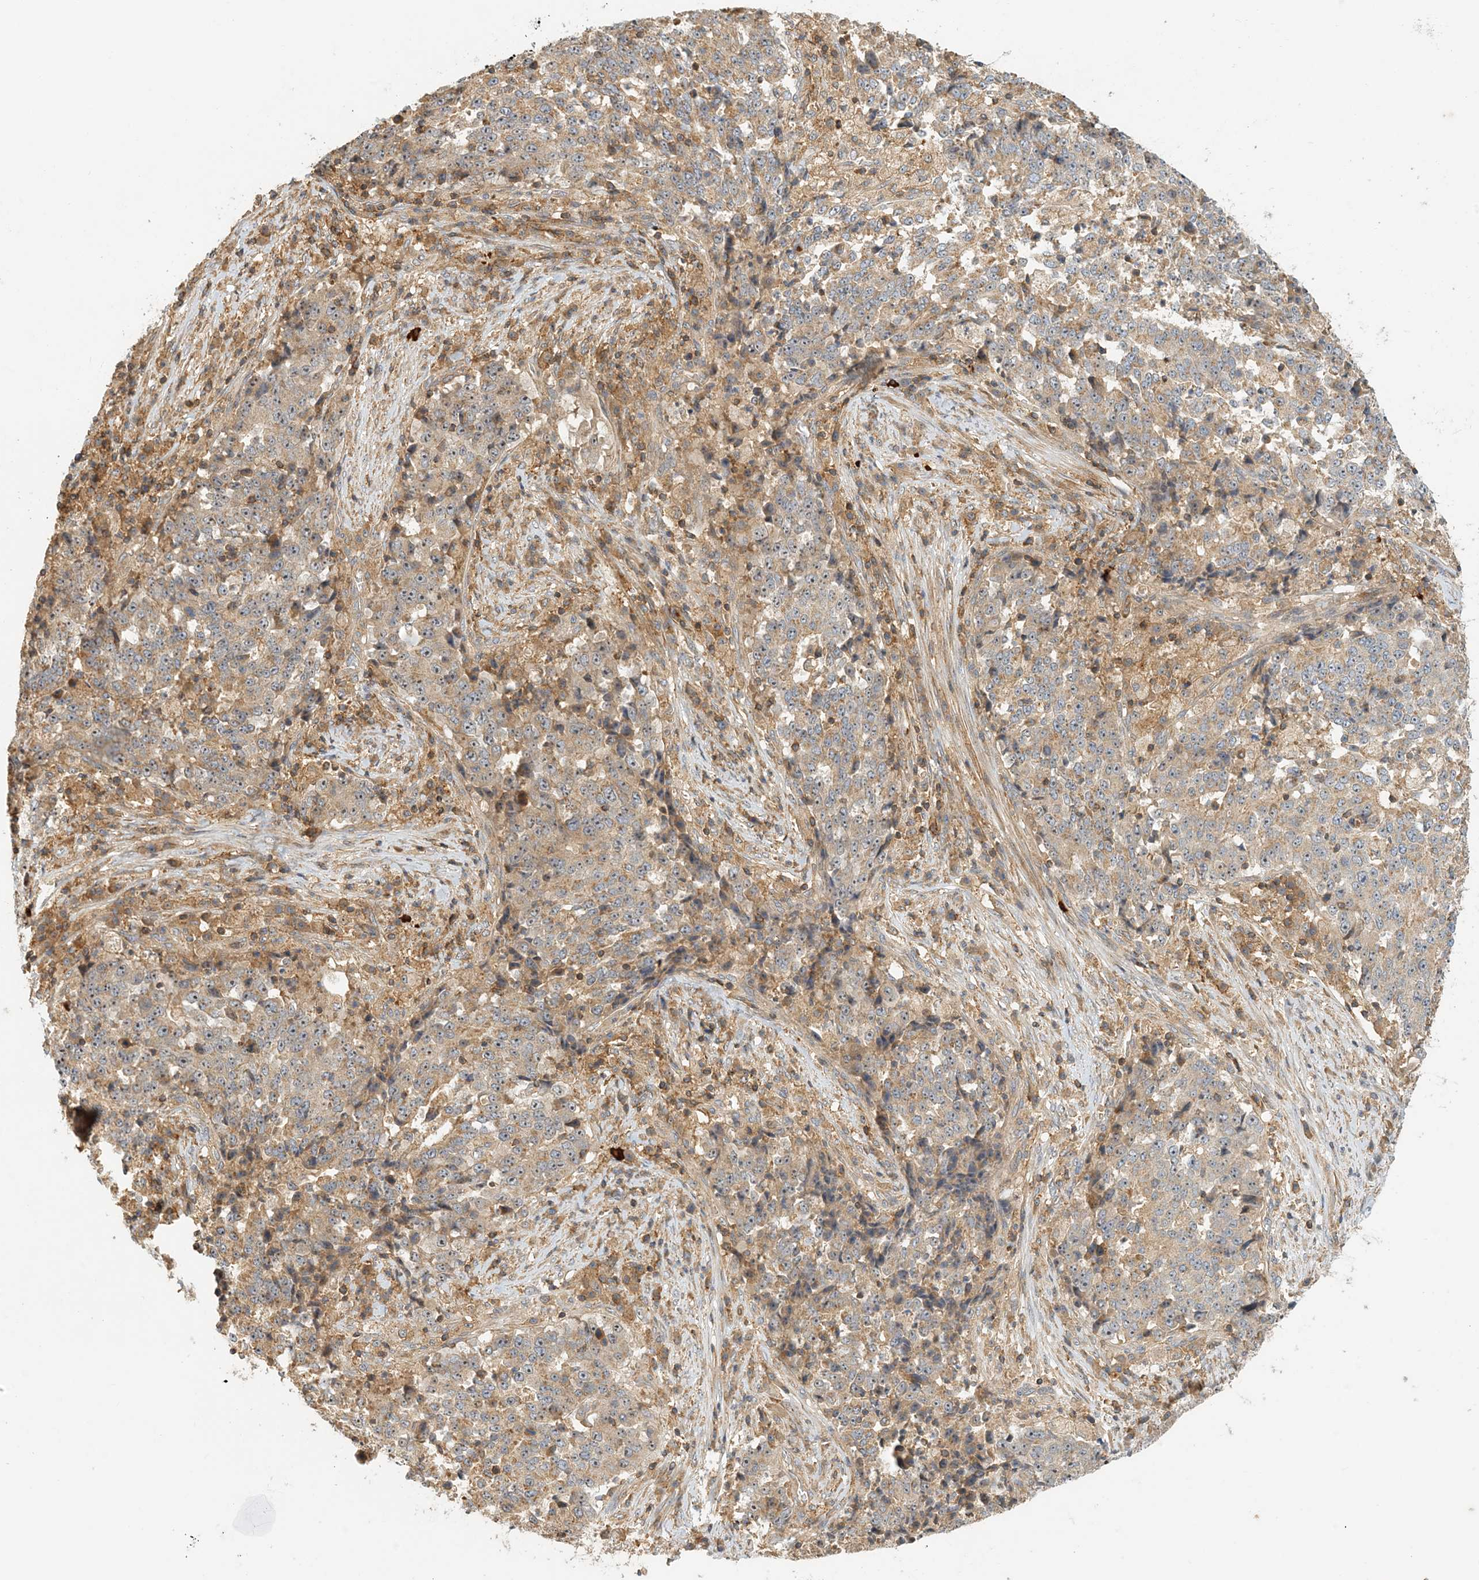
{"staining": {"intensity": "moderate", "quantity": ">75%", "location": "cytoplasmic/membranous"}, "tissue": "stomach cancer", "cell_type": "Tumor cells", "image_type": "cancer", "snomed": [{"axis": "morphology", "description": "Adenocarcinoma, NOS"}, {"axis": "topography", "description": "Stomach"}], "caption": "Adenocarcinoma (stomach) was stained to show a protein in brown. There is medium levels of moderate cytoplasmic/membranous staining in about >75% of tumor cells.", "gene": "COLEC11", "patient": {"sex": "male", "age": 59}}